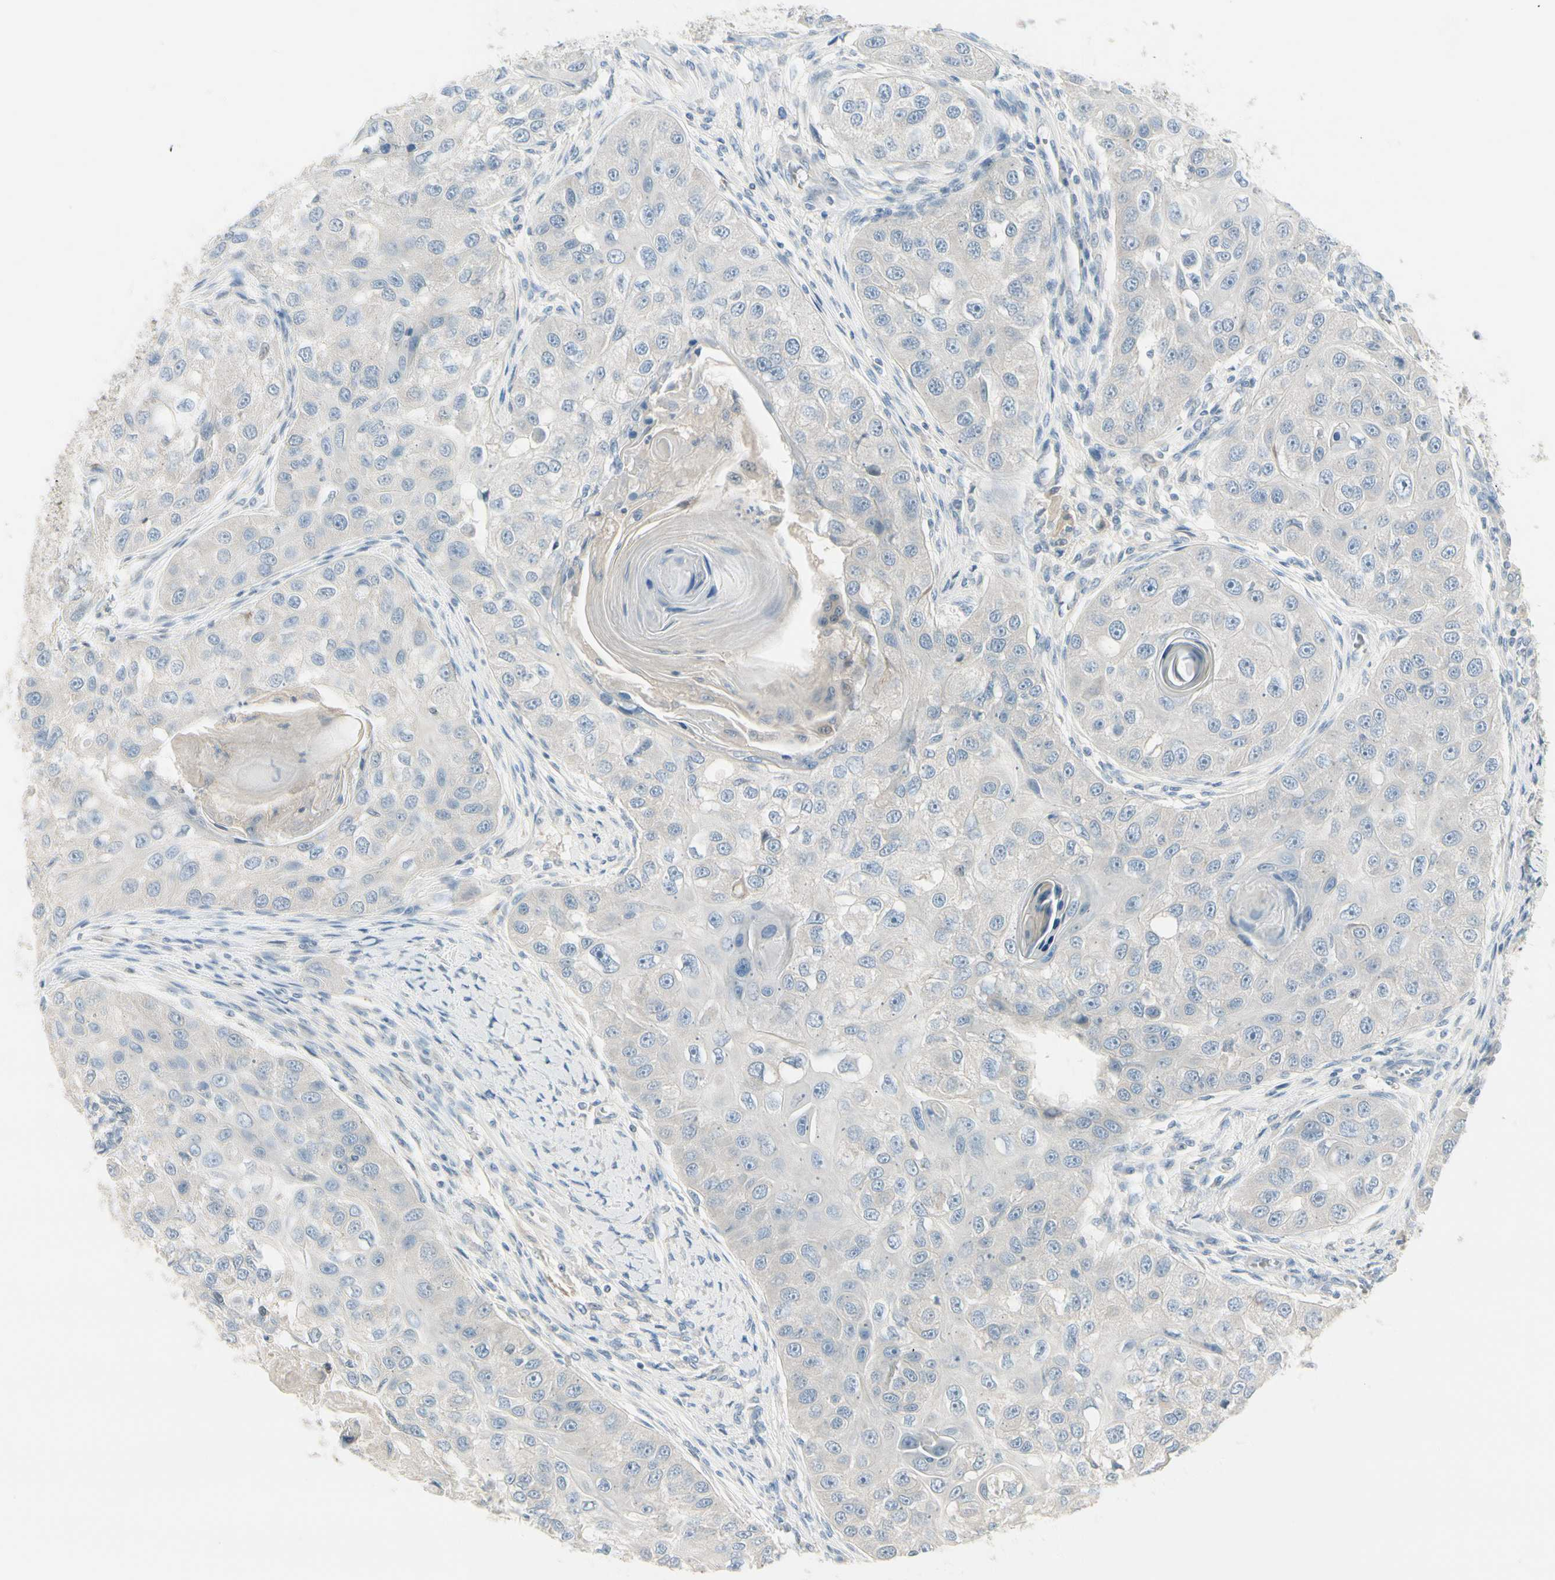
{"staining": {"intensity": "negative", "quantity": "none", "location": "none"}, "tissue": "head and neck cancer", "cell_type": "Tumor cells", "image_type": "cancer", "snomed": [{"axis": "morphology", "description": "Normal tissue, NOS"}, {"axis": "morphology", "description": "Squamous cell carcinoma, NOS"}, {"axis": "topography", "description": "Skeletal muscle"}, {"axis": "topography", "description": "Head-Neck"}], "caption": "This is an immunohistochemistry (IHC) photomicrograph of human head and neck squamous cell carcinoma. There is no expression in tumor cells.", "gene": "CYP2E1", "patient": {"sex": "male", "age": 51}}